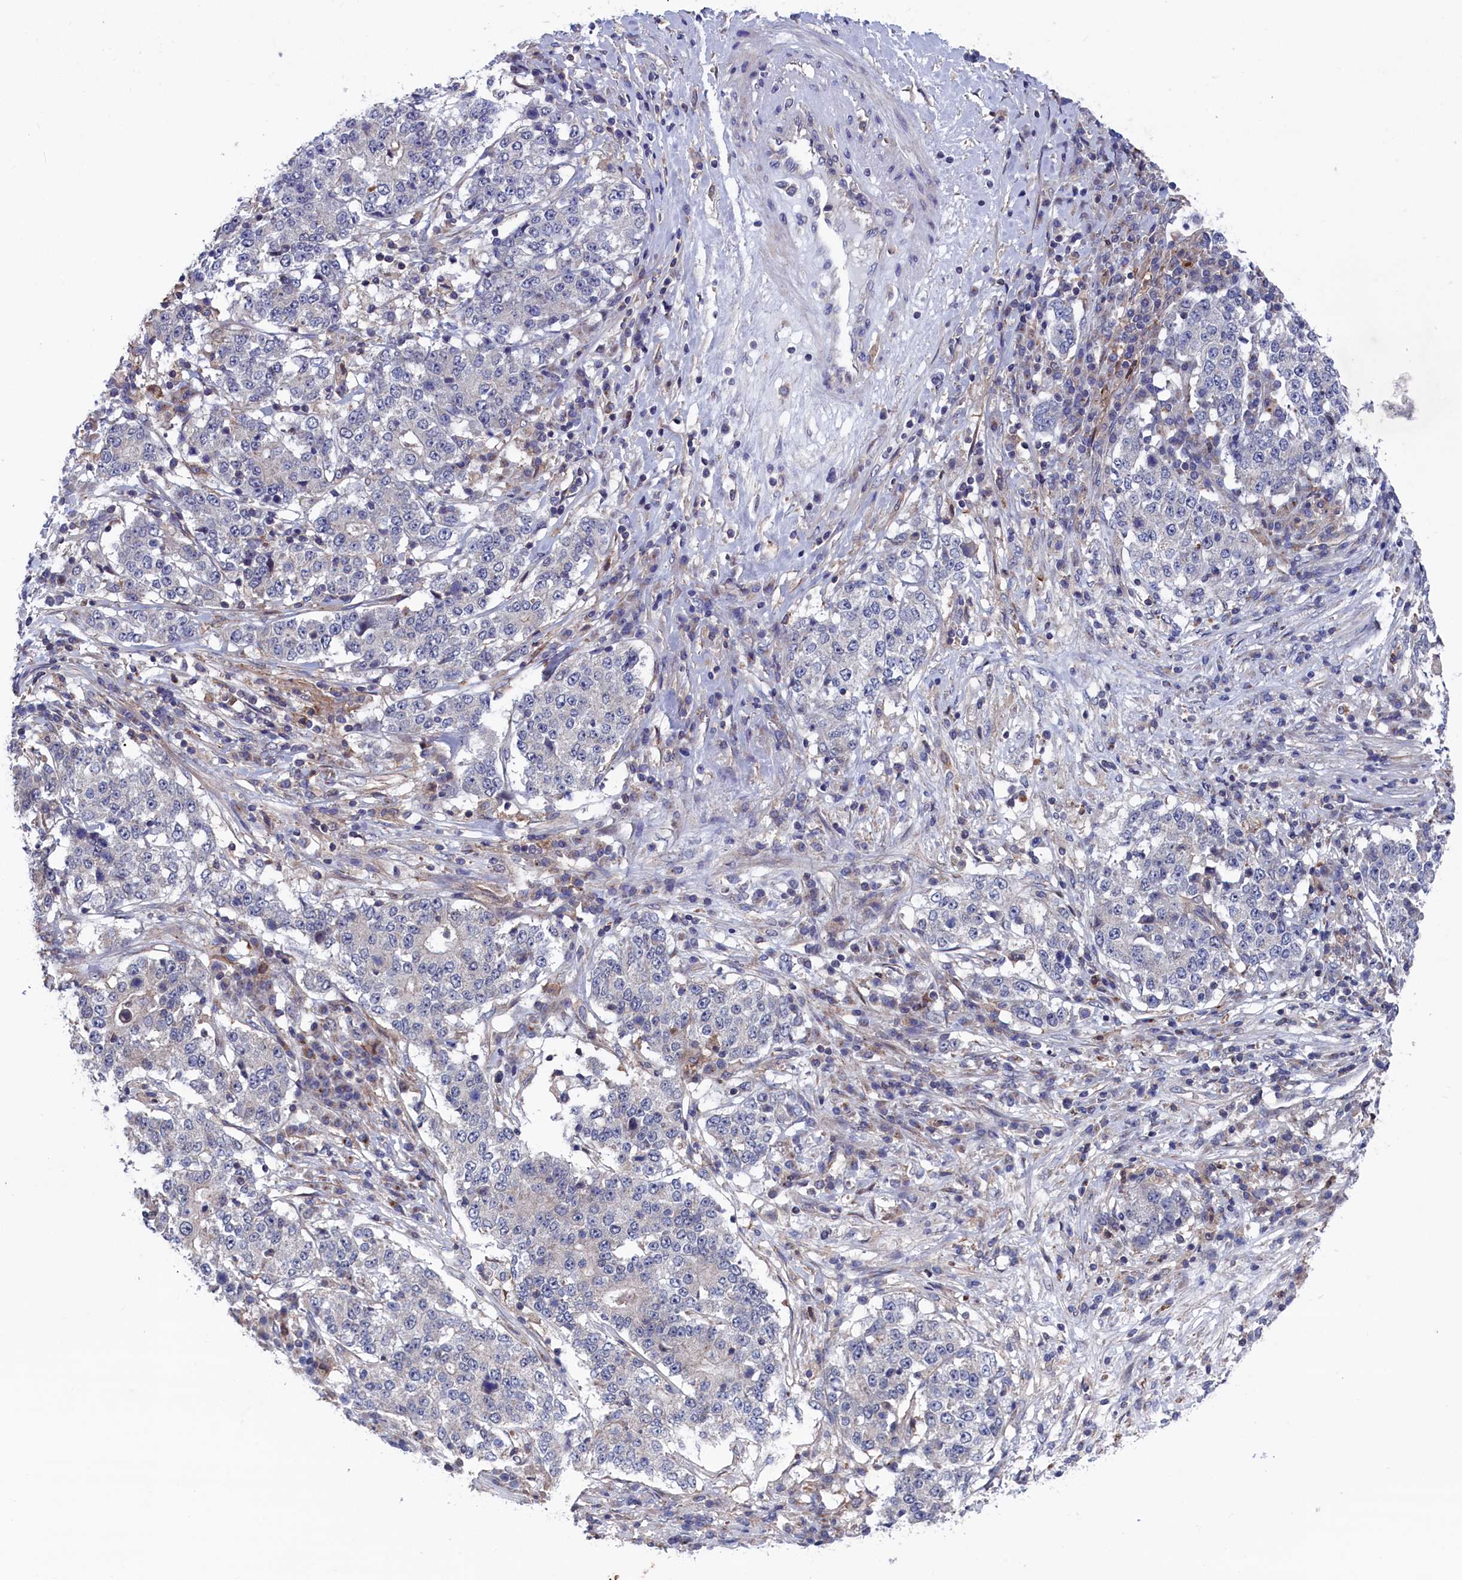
{"staining": {"intensity": "negative", "quantity": "none", "location": "none"}, "tissue": "stomach cancer", "cell_type": "Tumor cells", "image_type": "cancer", "snomed": [{"axis": "morphology", "description": "Adenocarcinoma, NOS"}, {"axis": "topography", "description": "Stomach"}], "caption": "This is a photomicrograph of IHC staining of stomach adenocarcinoma, which shows no positivity in tumor cells.", "gene": "SPATA13", "patient": {"sex": "male", "age": 59}}